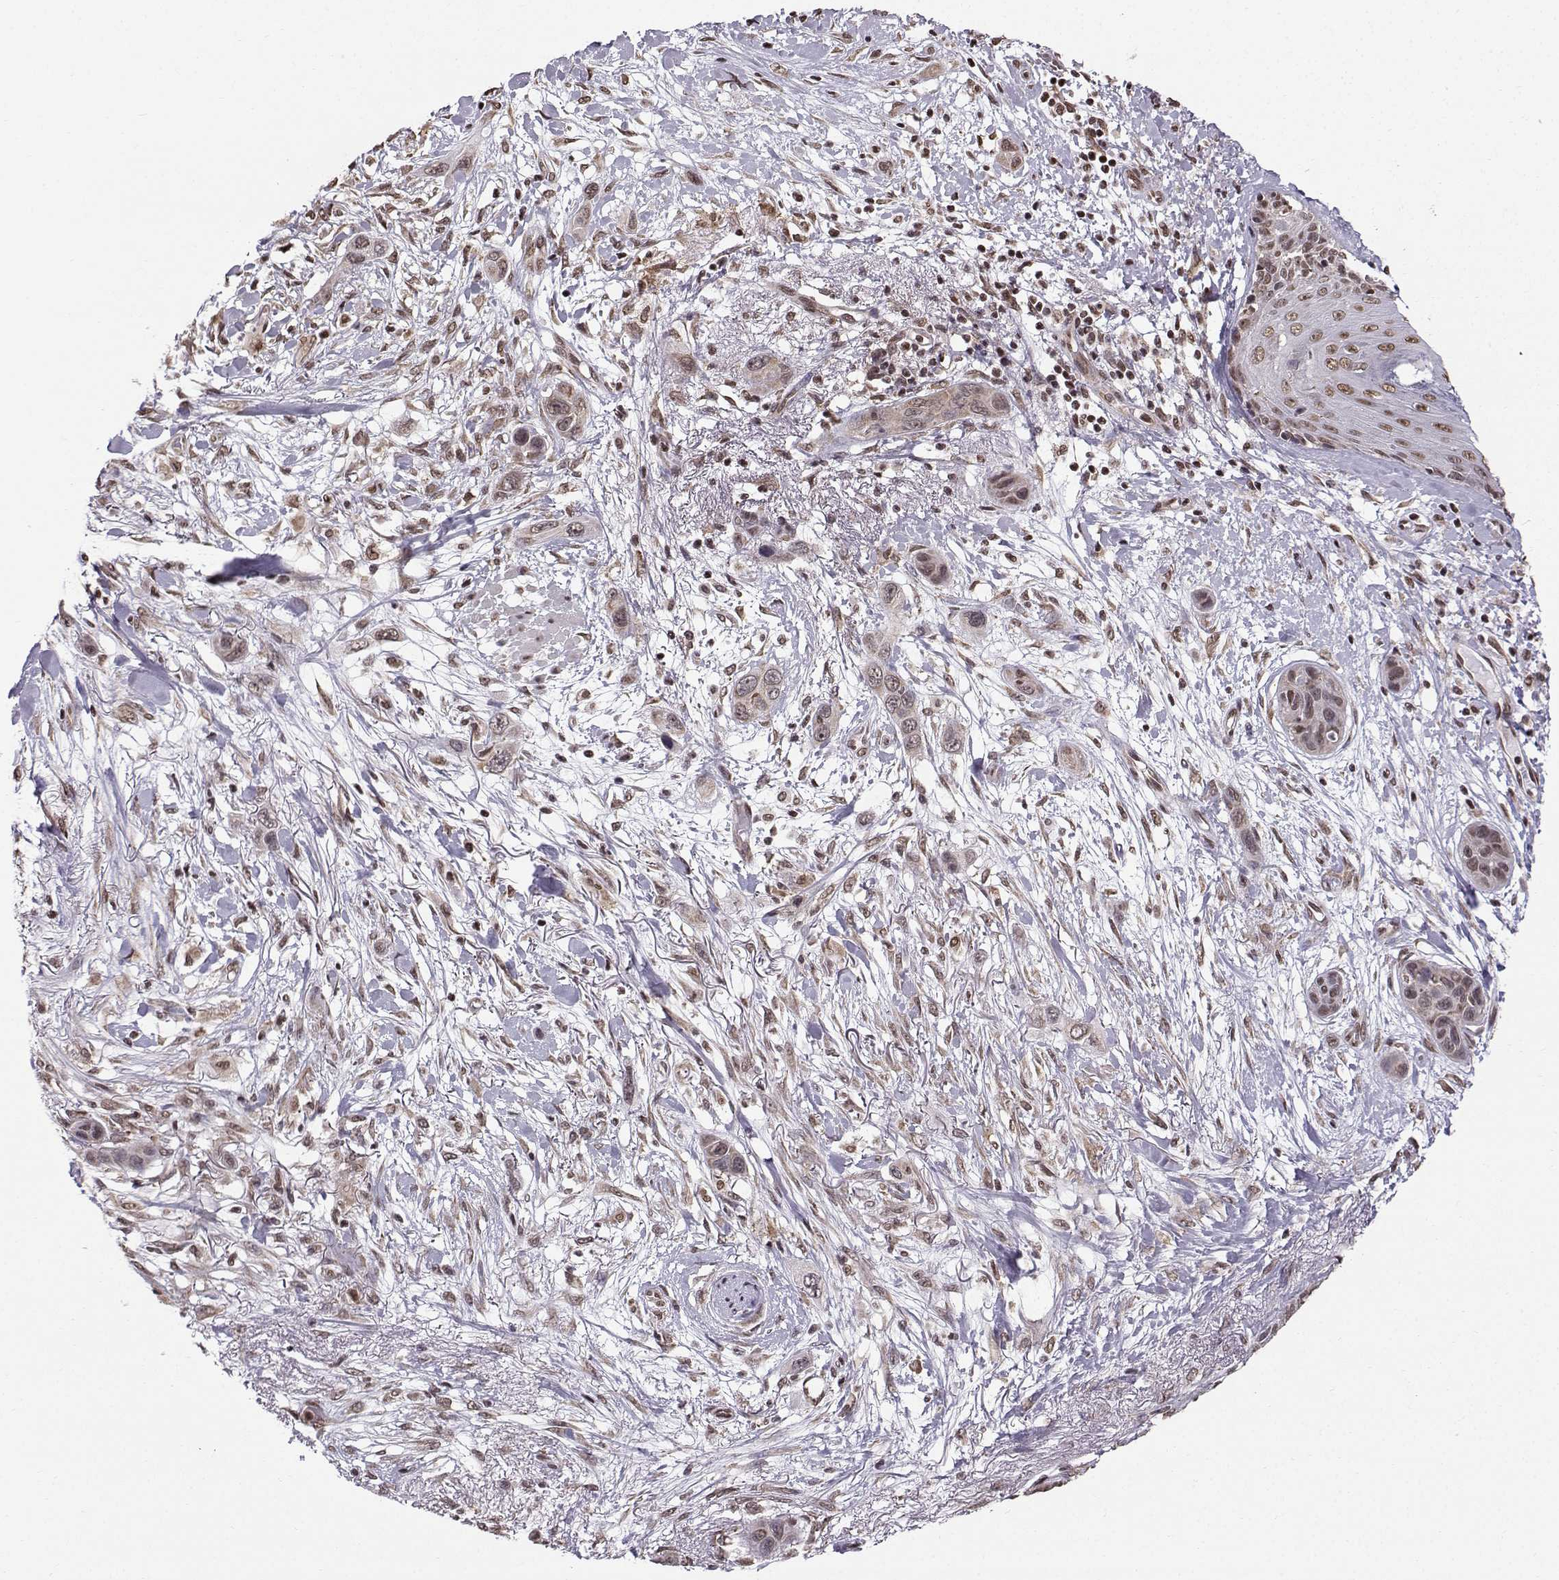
{"staining": {"intensity": "weak", "quantity": "25%-75%", "location": "cytoplasmic/membranous,nuclear"}, "tissue": "skin cancer", "cell_type": "Tumor cells", "image_type": "cancer", "snomed": [{"axis": "morphology", "description": "Squamous cell carcinoma, NOS"}, {"axis": "topography", "description": "Skin"}], "caption": "Skin cancer tissue reveals weak cytoplasmic/membranous and nuclear positivity in about 25%-75% of tumor cells, visualized by immunohistochemistry.", "gene": "EZH1", "patient": {"sex": "male", "age": 79}}